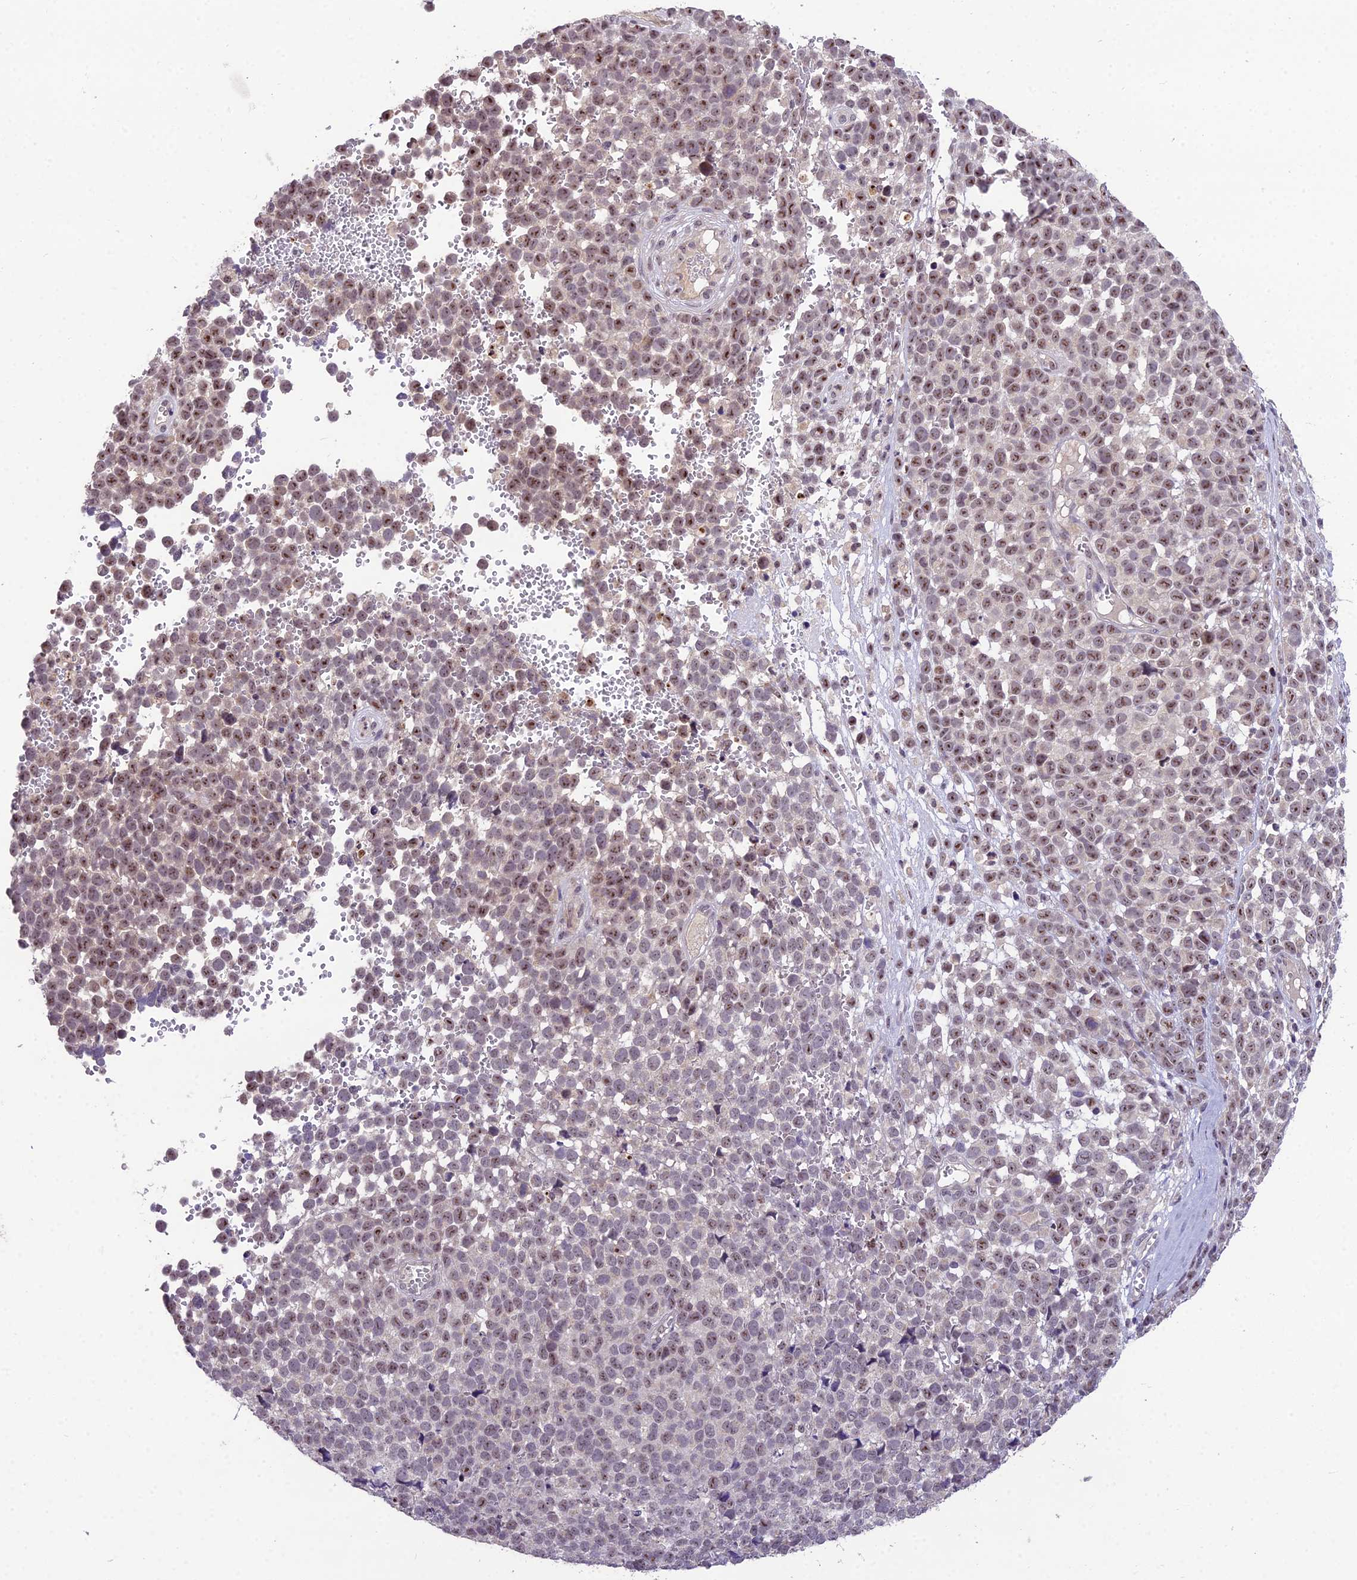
{"staining": {"intensity": "moderate", "quantity": ">75%", "location": "nuclear"}, "tissue": "melanoma", "cell_type": "Tumor cells", "image_type": "cancer", "snomed": [{"axis": "morphology", "description": "Malignant melanoma, NOS"}, {"axis": "topography", "description": "Nose, NOS"}], "caption": "Malignant melanoma tissue demonstrates moderate nuclear positivity in about >75% of tumor cells", "gene": "ZNF333", "patient": {"sex": "female", "age": 48}}